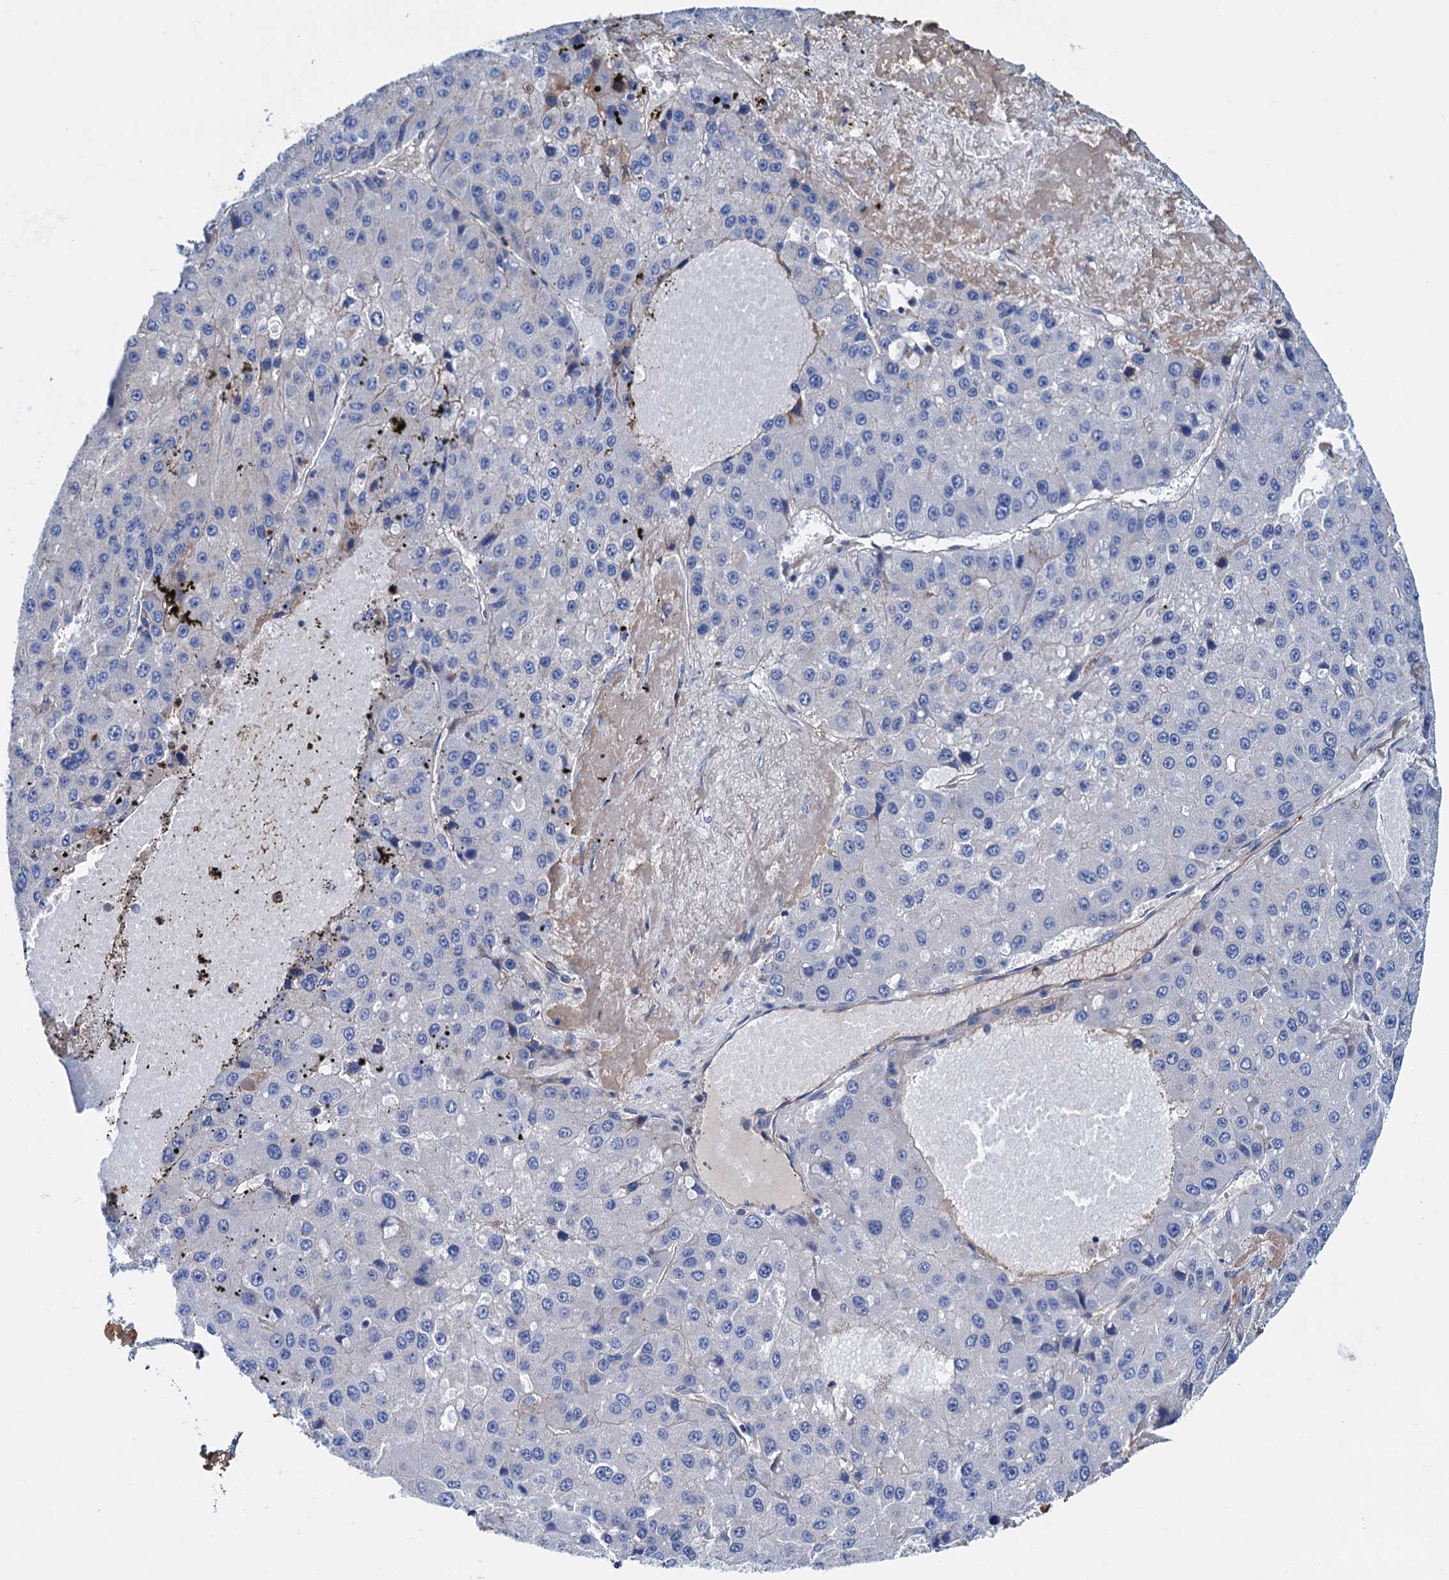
{"staining": {"intensity": "negative", "quantity": "none", "location": "none"}, "tissue": "liver cancer", "cell_type": "Tumor cells", "image_type": "cancer", "snomed": [{"axis": "morphology", "description": "Carcinoma, Hepatocellular, NOS"}, {"axis": "topography", "description": "Liver"}], "caption": "Human liver cancer (hepatocellular carcinoma) stained for a protein using immunohistochemistry reveals no staining in tumor cells.", "gene": "RASSF9", "patient": {"sex": "female", "age": 73}}